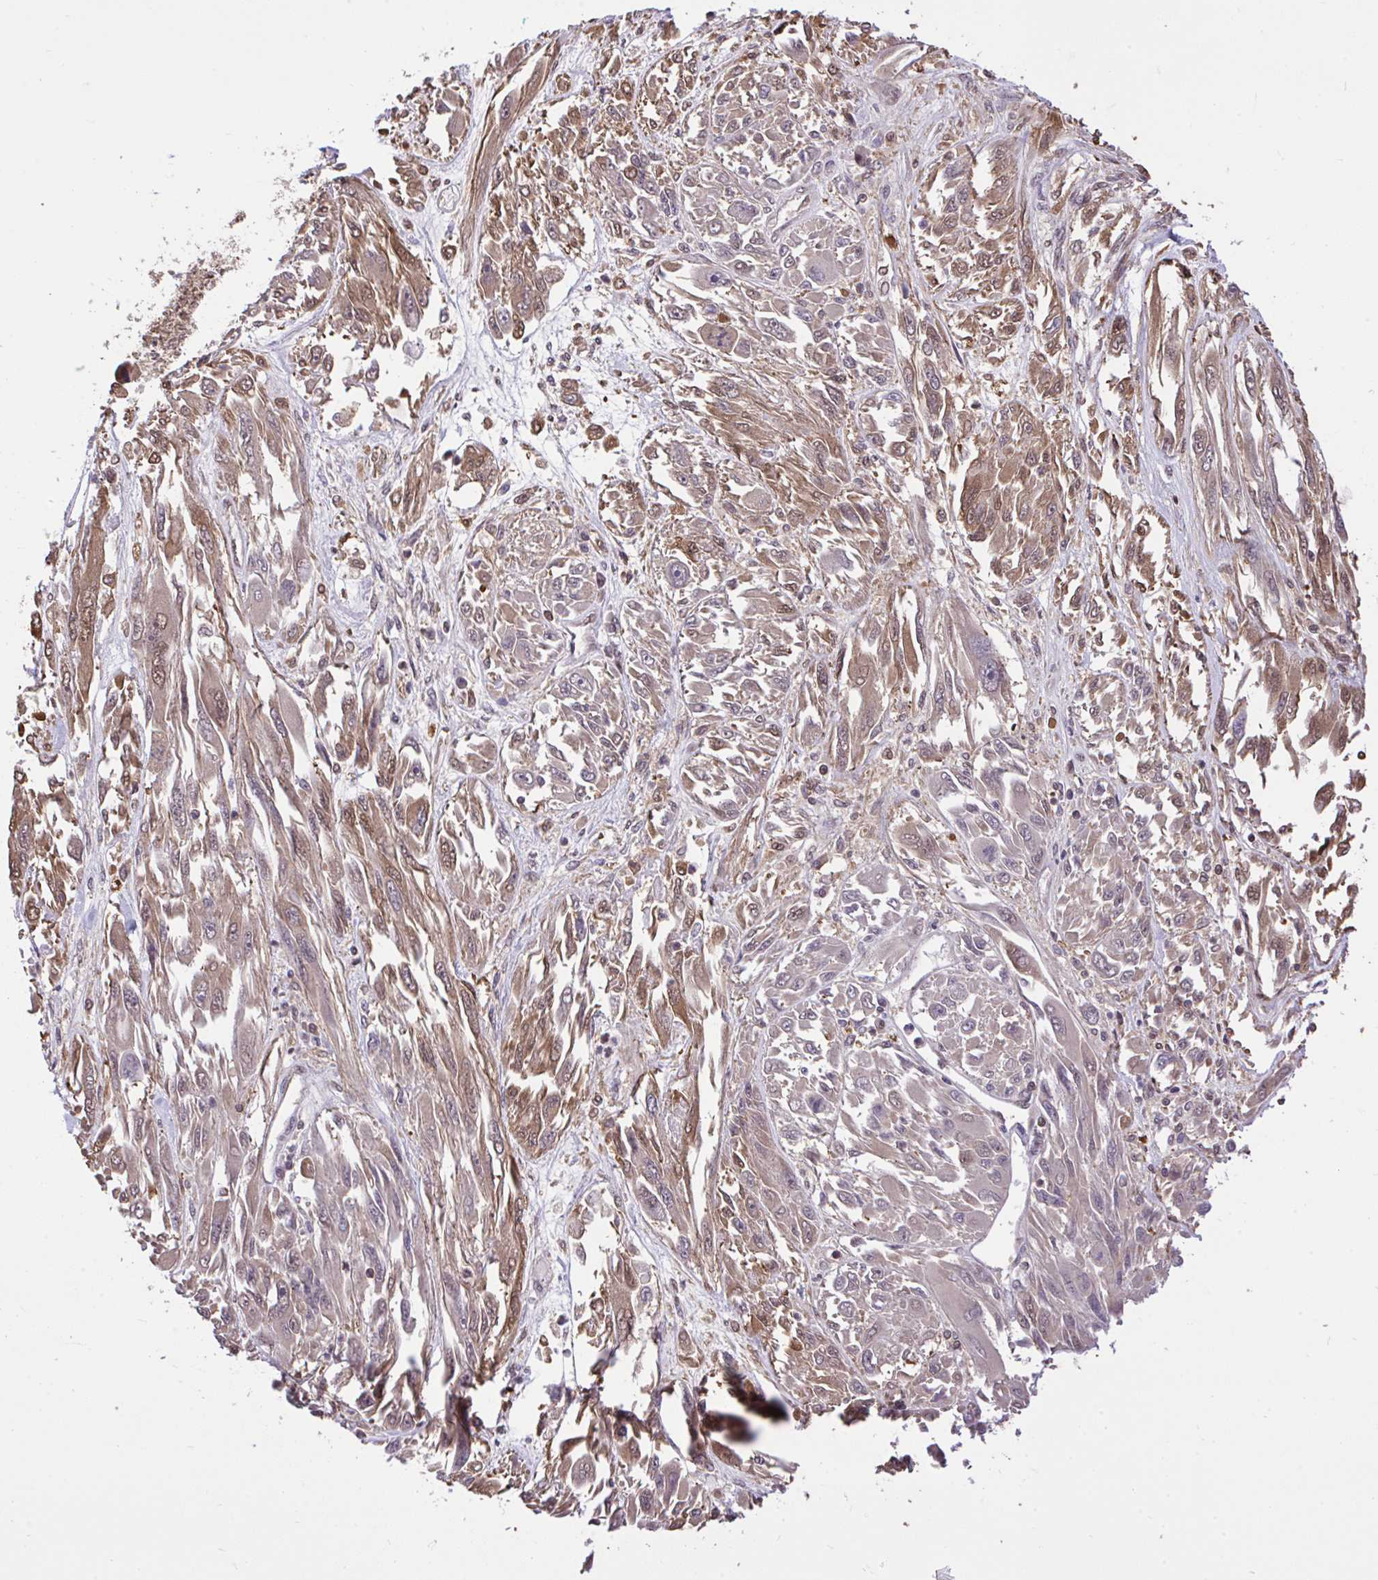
{"staining": {"intensity": "moderate", "quantity": ">75%", "location": "cytoplasmic/membranous,nuclear"}, "tissue": "melanoma", "cell_type": "Tumor cells", "image_type": "cancer", "snomed": [{"axis": "morphology", "description": "Malignant melanoma, NOS"}, {"axis": "topography", "description": "Skin"}], "caption": "Protein expression analysis of melanoma demonstrates moderate cytoplasmic/membranous and nuclear staining in approximately >75% of tumor cells.", "gene": "GLIS3", "patient": {"sex": "female", "age": 91}}